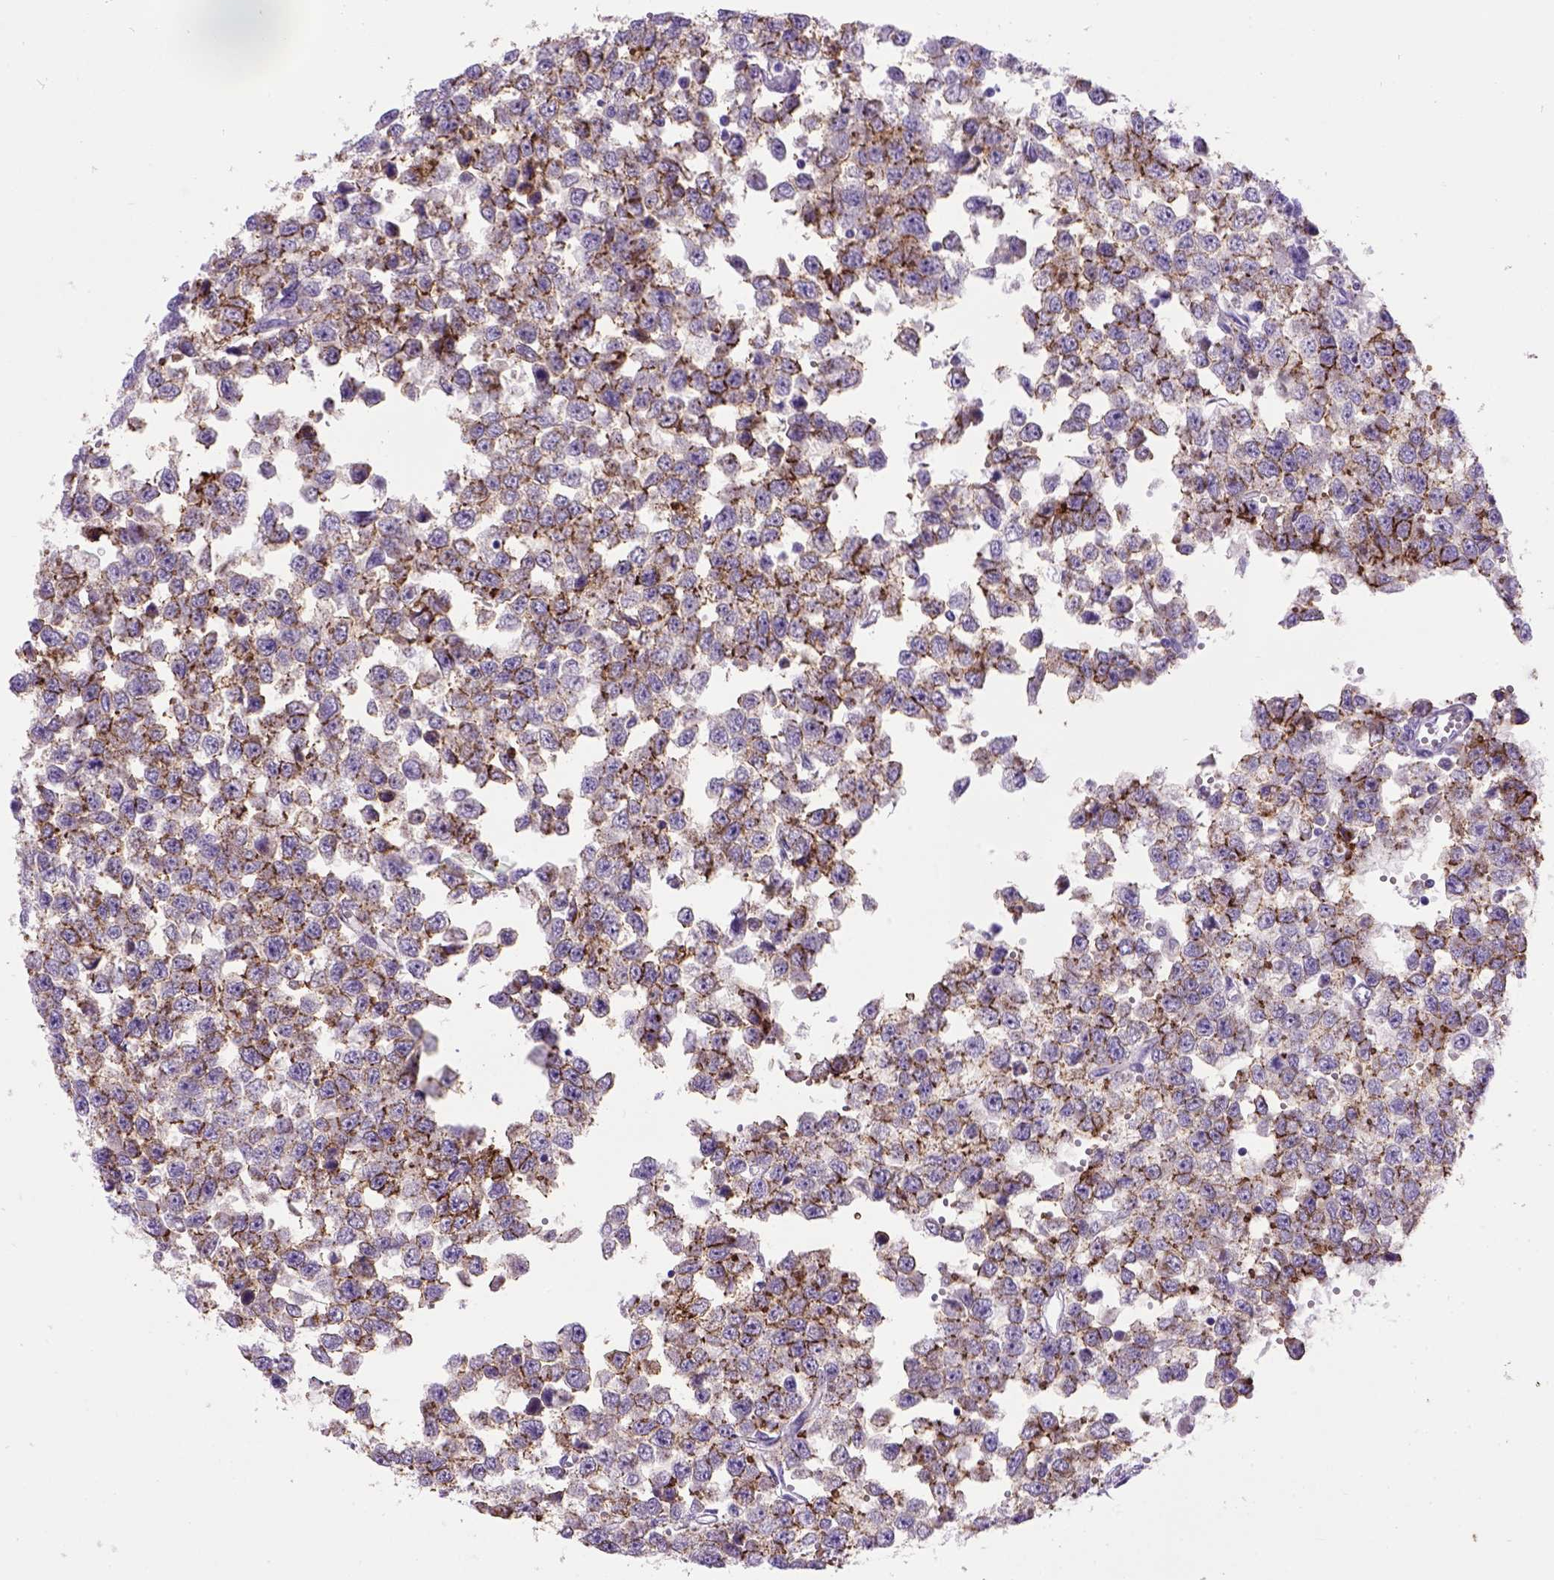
{"staining": {"intensity": "strong", "quantity": "25%-75%", "location": "cytoplasmic/membranous"}, "tissue": "testis cancer", "cell_type": "Tumor cells", "image_type": "cancer", "snomed": [{"axis": "morphology", "description": "Normal tissue, NOS"}, {"axis": "morphology", "description": "Seminoma, NOS"}, {"axis": "topography", "description": "Testis"}, {"axis": "topography", "description": "Epididymis"}], "caption": "Strong cytoplasmic/membranous expression is seen in approximately 25%-75% of tumor cells in testis cancer. The staining was performed using DAB (3,3'-diaminobenzidine) to visualize the protein expression in brown, while the nuclei were stained in blue with hematoxylin (Magnification: 20x).", "gene": "CDH1", "patient": {"sex": "male", "age": 34}}